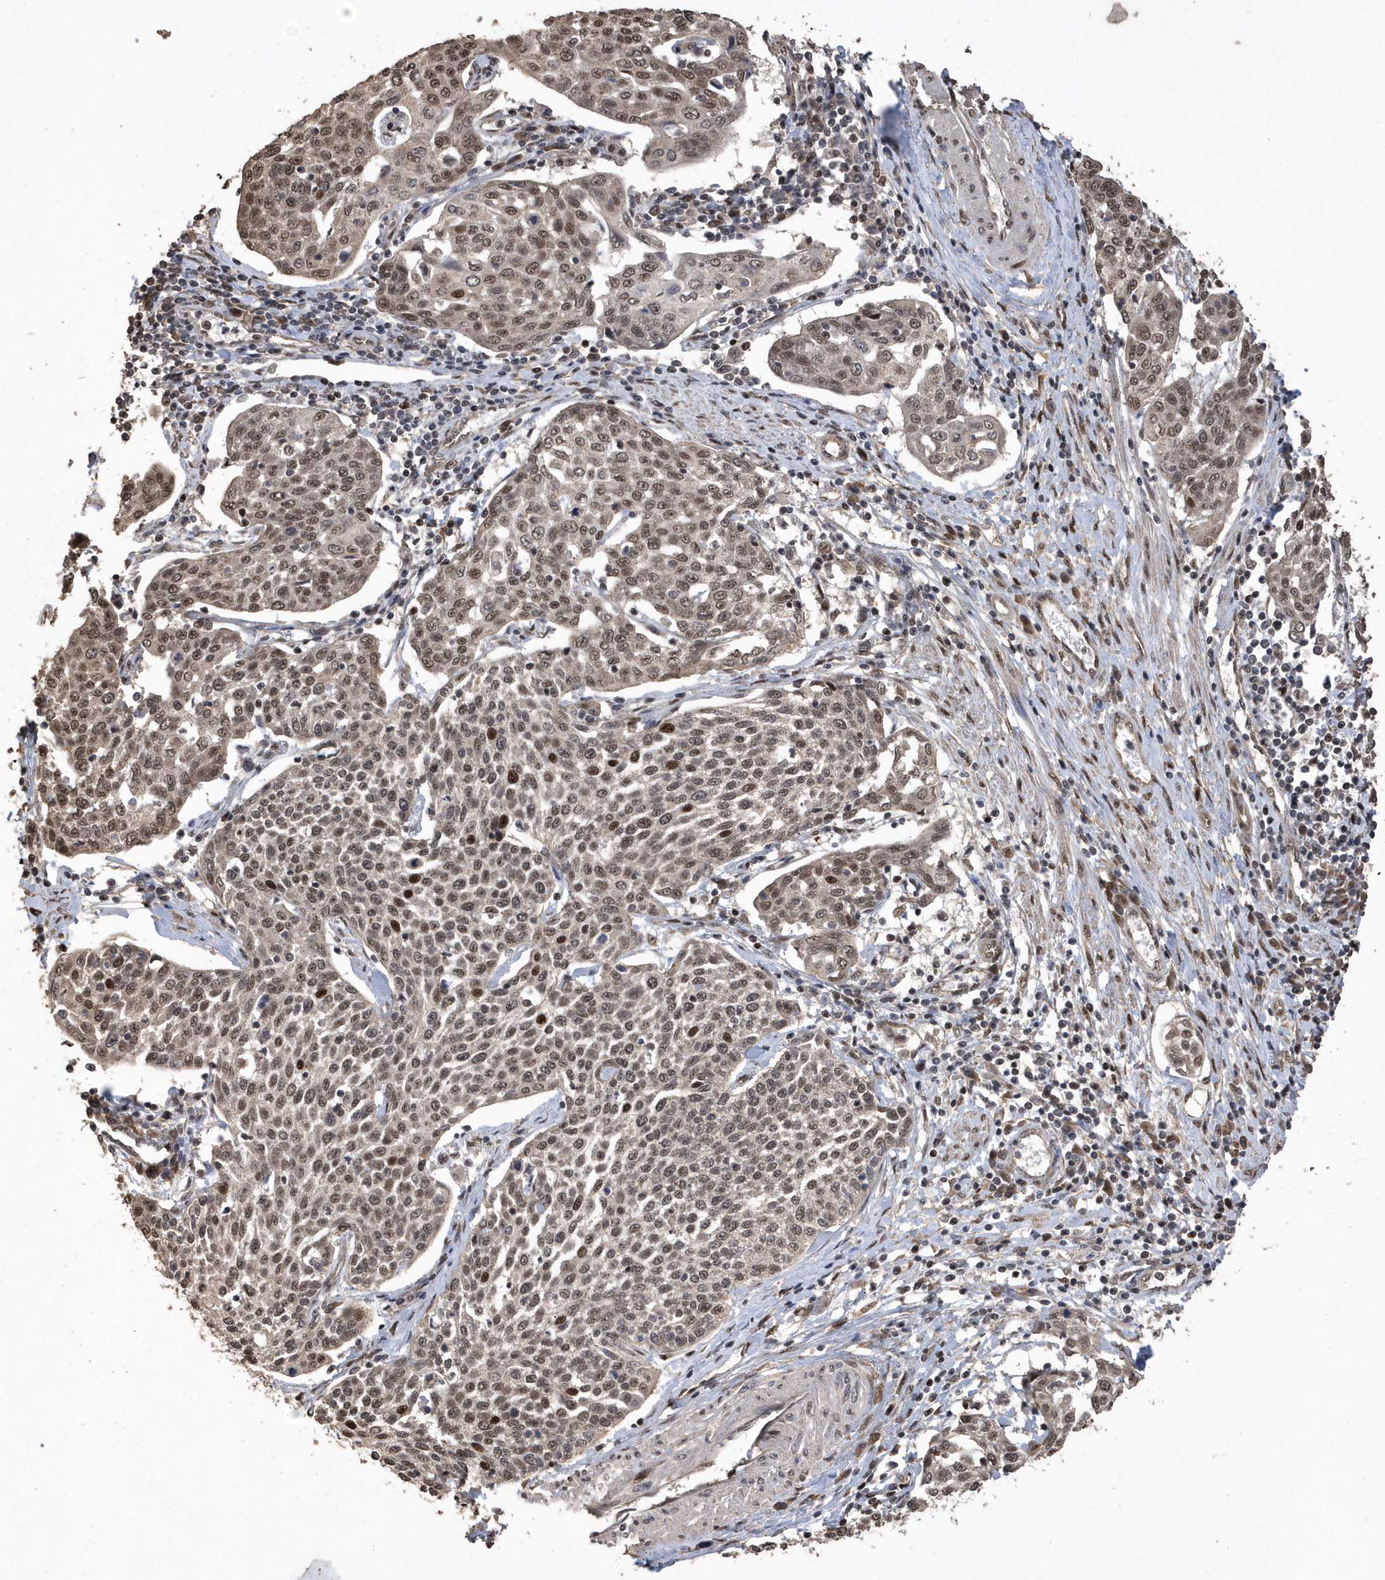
{"staining": {"intensity": "moderate", "quantity": ">75%", "location": "nuclear"}, "tissue": "cervical cancer", "cell_type": "Tumor cells", "image_type": "cancer", "snomed": [{"axis": "morphology", "description": "Squamous cell carcinoma, NOS"}, {"axis": "topography", "description": "Cervix"}], "caption": "Protein staining exhibits moderate nuclear positivity in about >75% of tumor cells in squamous cell carcinoma (cervical).", "gene": "INTS12", "patient": {"sex": "female", "age": 34}}